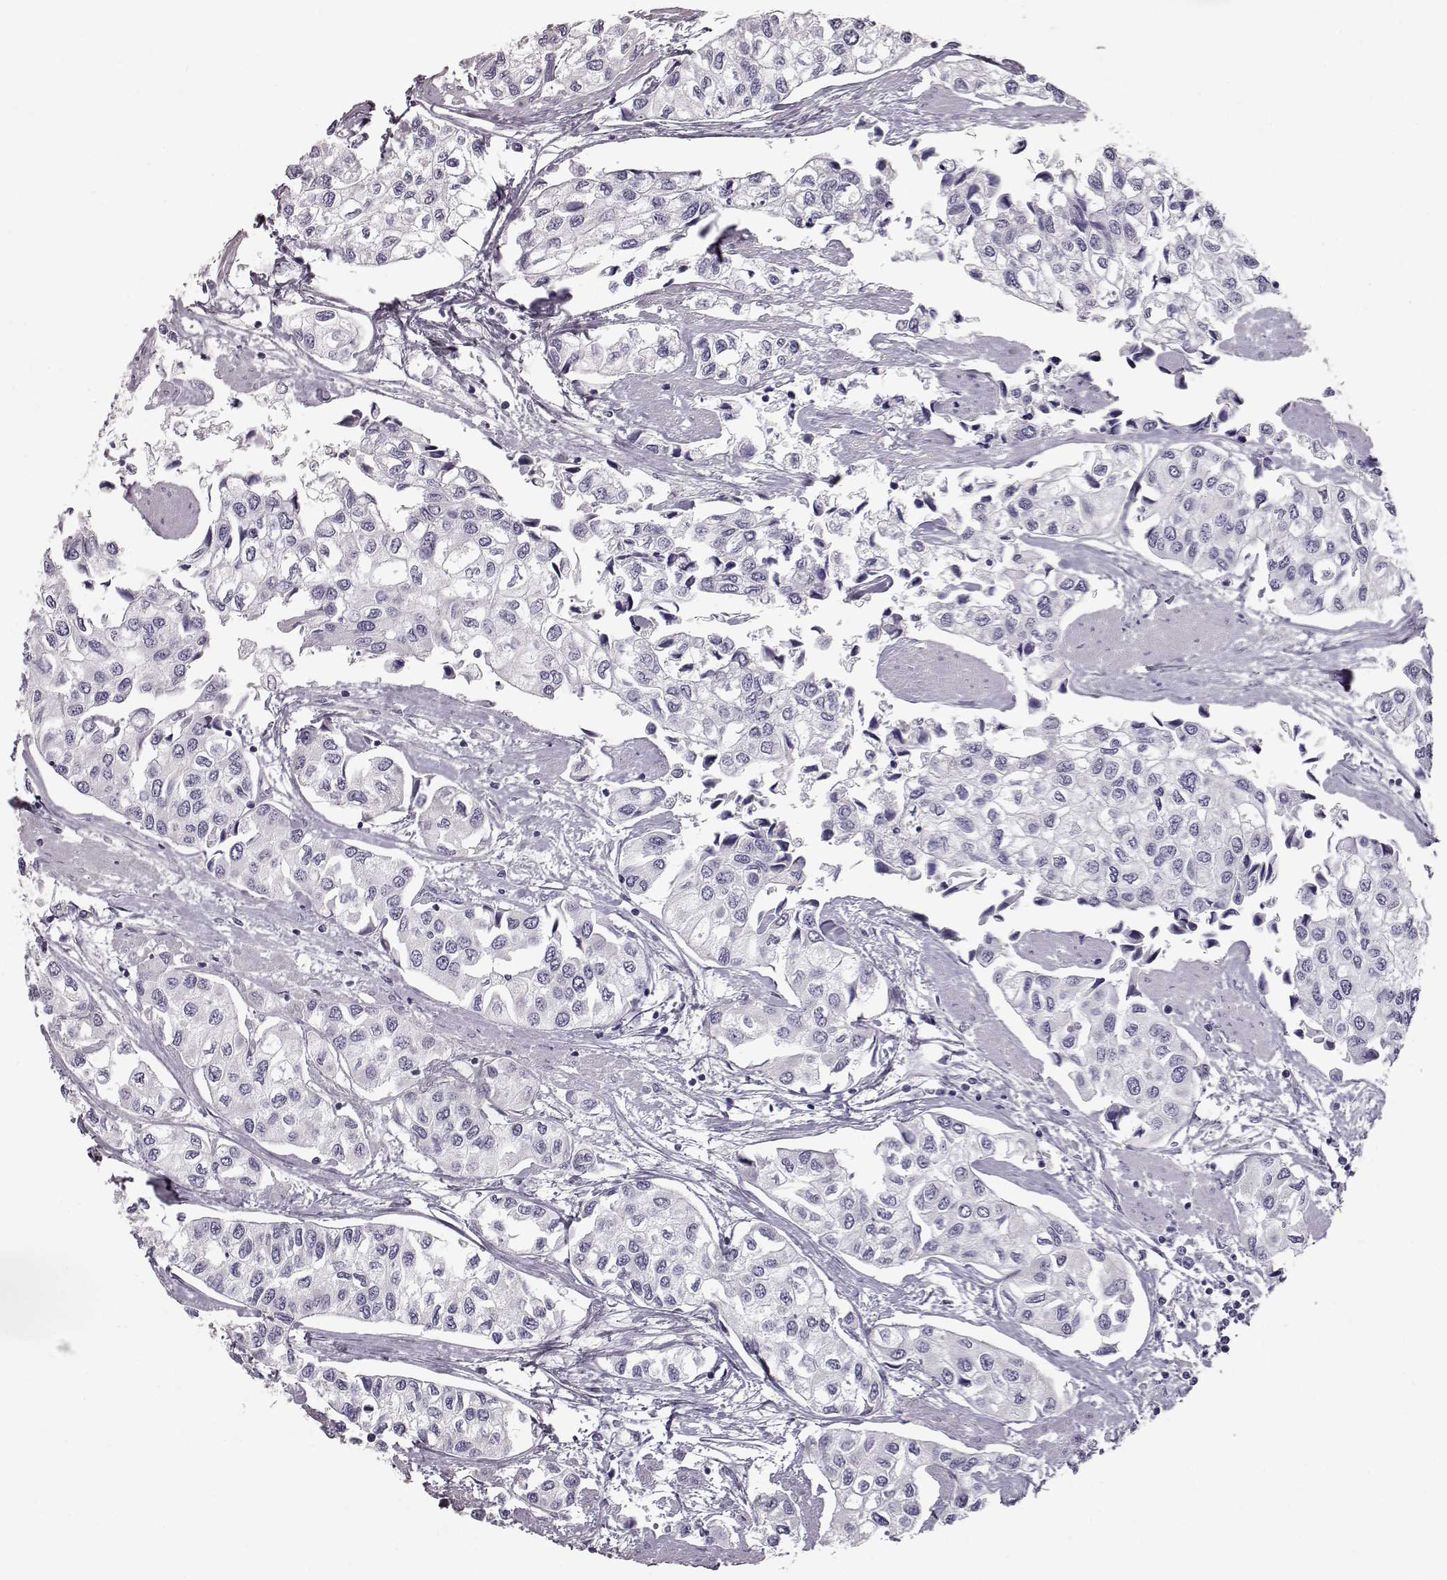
{"staining": {"intensity": "negative", "quantity": "none", "location": "none"}, "tissue": "urothelial cancer", "cell_type": "Tumor cells", "image_type": "cancer", "snomed": [{"axis": "morphology", "description": "Urothelial carcinoma, High grade"}, {"axis": "topography", "description": "Urinary bladder"}], "caption": "The photomicrograph displays no staining of tumor cells in urothelial carcinoma (high-grade). (Stains: DAB IHC with hematoxylin counter stain, Microscopy: brightfield microscopy at high magnification).", "gene": "CCL19", "patient": {"sex": "male", "age": 73}}